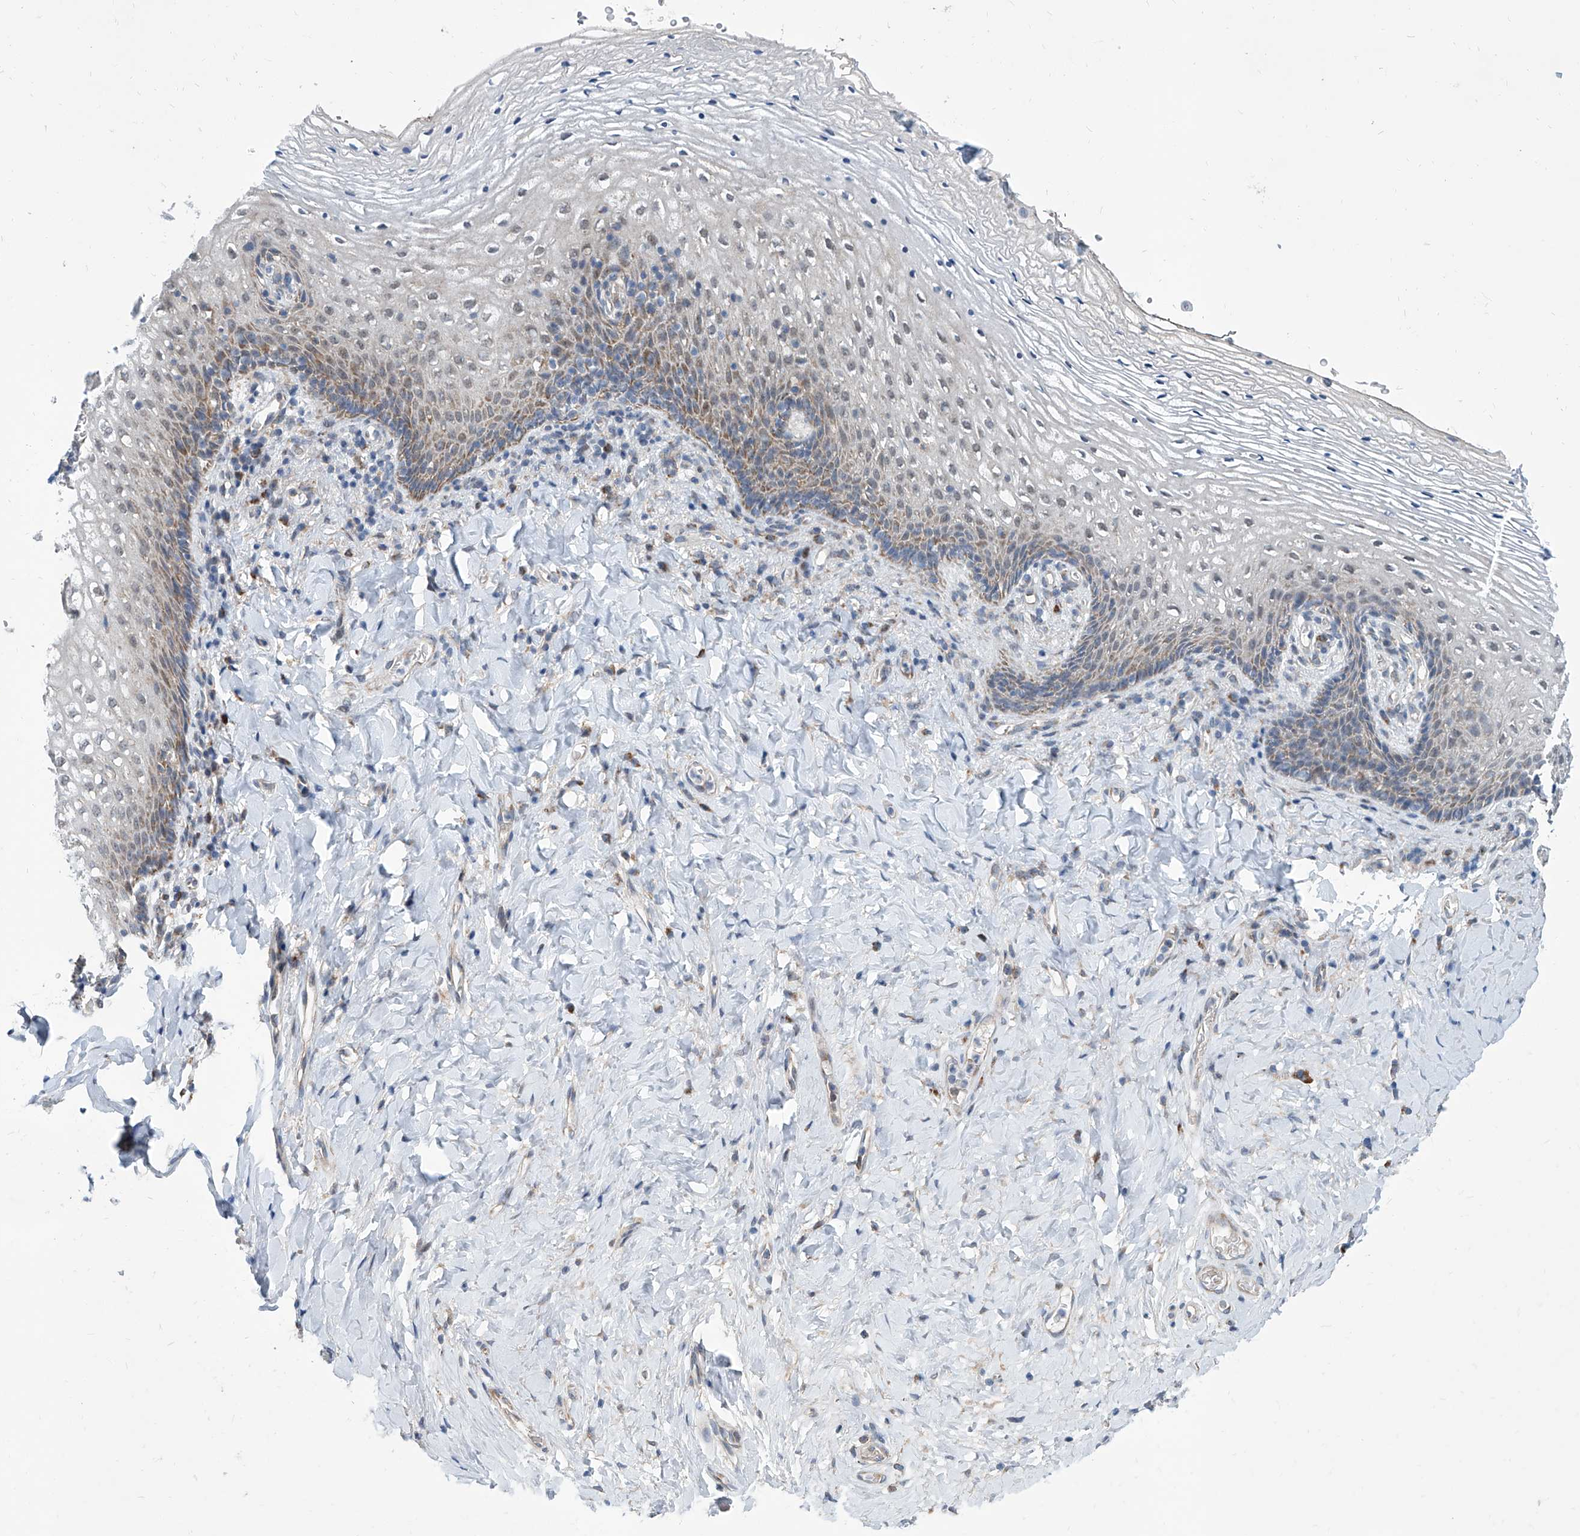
{"staining": {"intensity": "moderate", "quantity": "<25%", "location": "cytoplasmic/membranous"}, "tissue": "vagina", "cell_type": "Squamous epithelial cells", "image_type": "normal", "snomed": [{"axis": "morphology", "description": "Normal tissue, NOS"}, {"axis": "topography", "description": "Vagina"}], "caption": "The image reveals a brown stain indicating the presence of a protein in the cytoplasmic/membranous of squamous epithelial cells in vagina.", "gene": "USP48", "patient": {"sex": "female", "age": 60}}